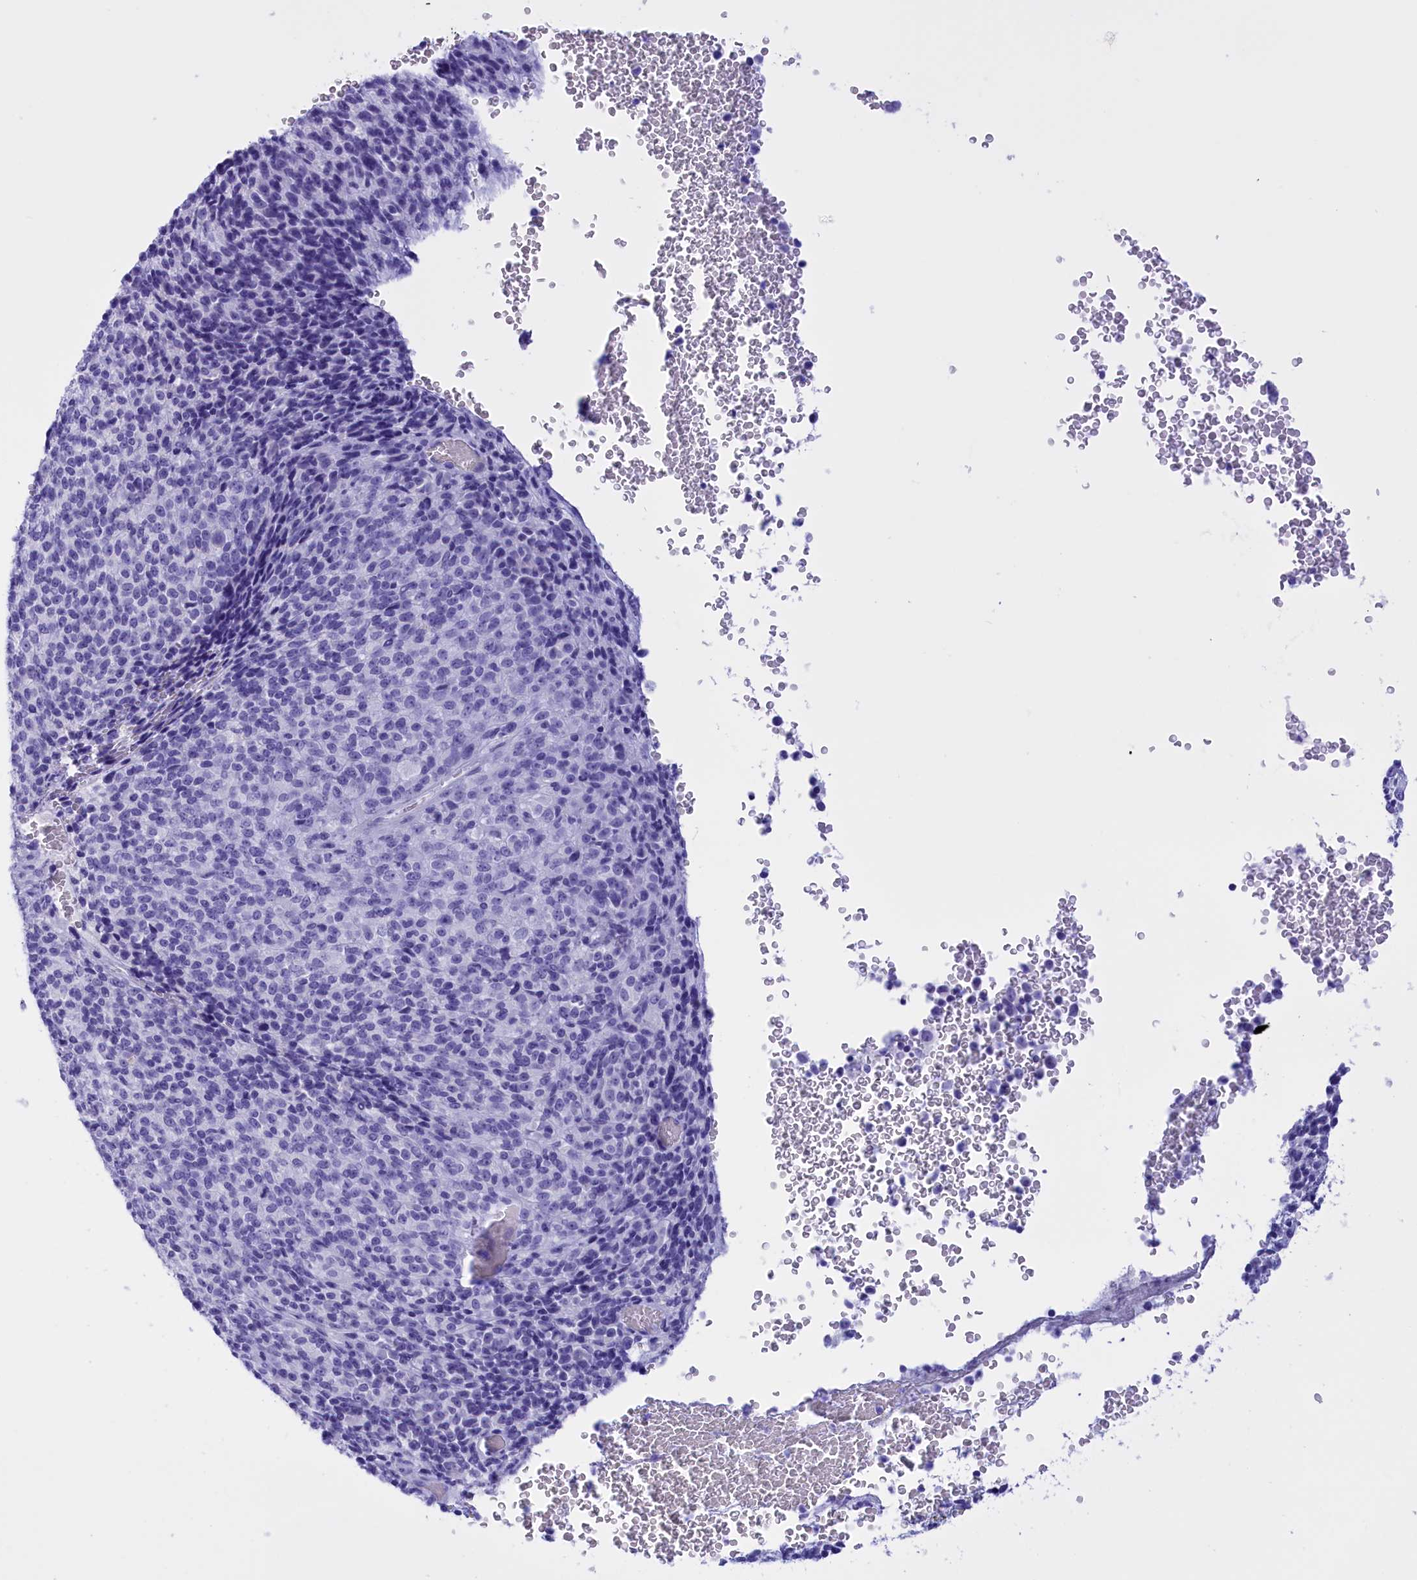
{"staining": {"intensity": "negative", "quantity": "none", "location": "none"}, "tissue": "melanoma", "cell_type": "Tumor cells", "image_type": "cancer", "snomed": [{"axis": "morphology", "description": "Malignant melanoma, Metastatic site"}, {"axis": "topography", "description": "Brain"}], "caption": "Immunohistochemistry (IHC) micrograph of neoplastic tissue: human melanoma stained with DAB exhibits no significant protein positivity in tumor cells.", "gene": "BRI3", "patient": {"sex": "female", "age": 56}}